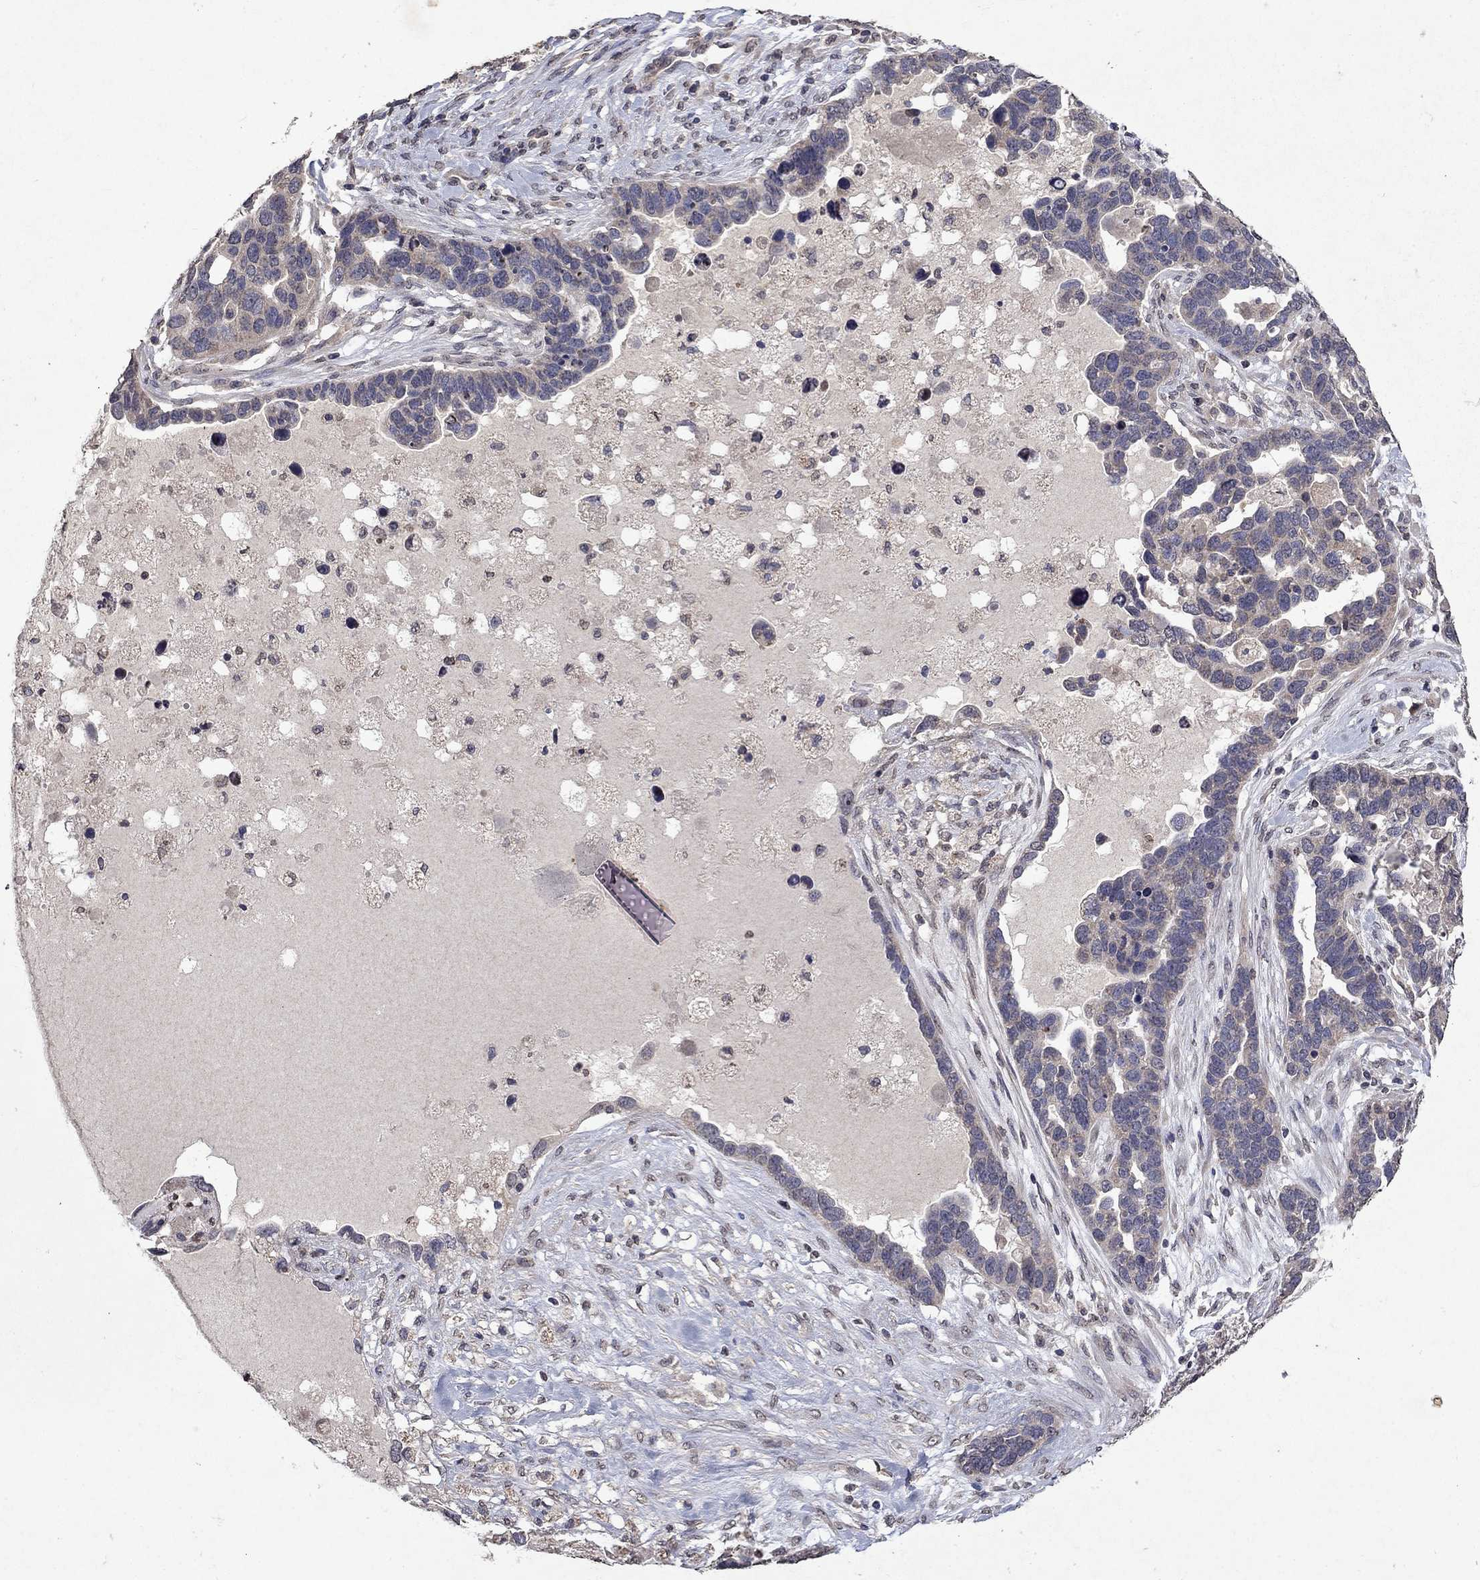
{"staining": {"intensity": "weak", "quantity": "25%-75%", "location": "cytoplasmic/membranous"}, "tissue": "ovarian cancer", "cell_type": "Tumor cells", "image_type": "cancer", "snomed": [{"axis": "morphology", "description": "Cystadenocarcinoma, serous, NOS"}, {"axis": "topography", "description": "Ovary"}], "caption": "Immunohistochemistry (DAB (3,3'-diaminobenzidine)) staining of human serous cystadenocarcinoma (ovarian) displays weak cytoplasmic/membranous protein positivity in about 25%-75% of tumor cells.", "gene": "TTC38", "patient": {"sex": "female", "age": 54}}